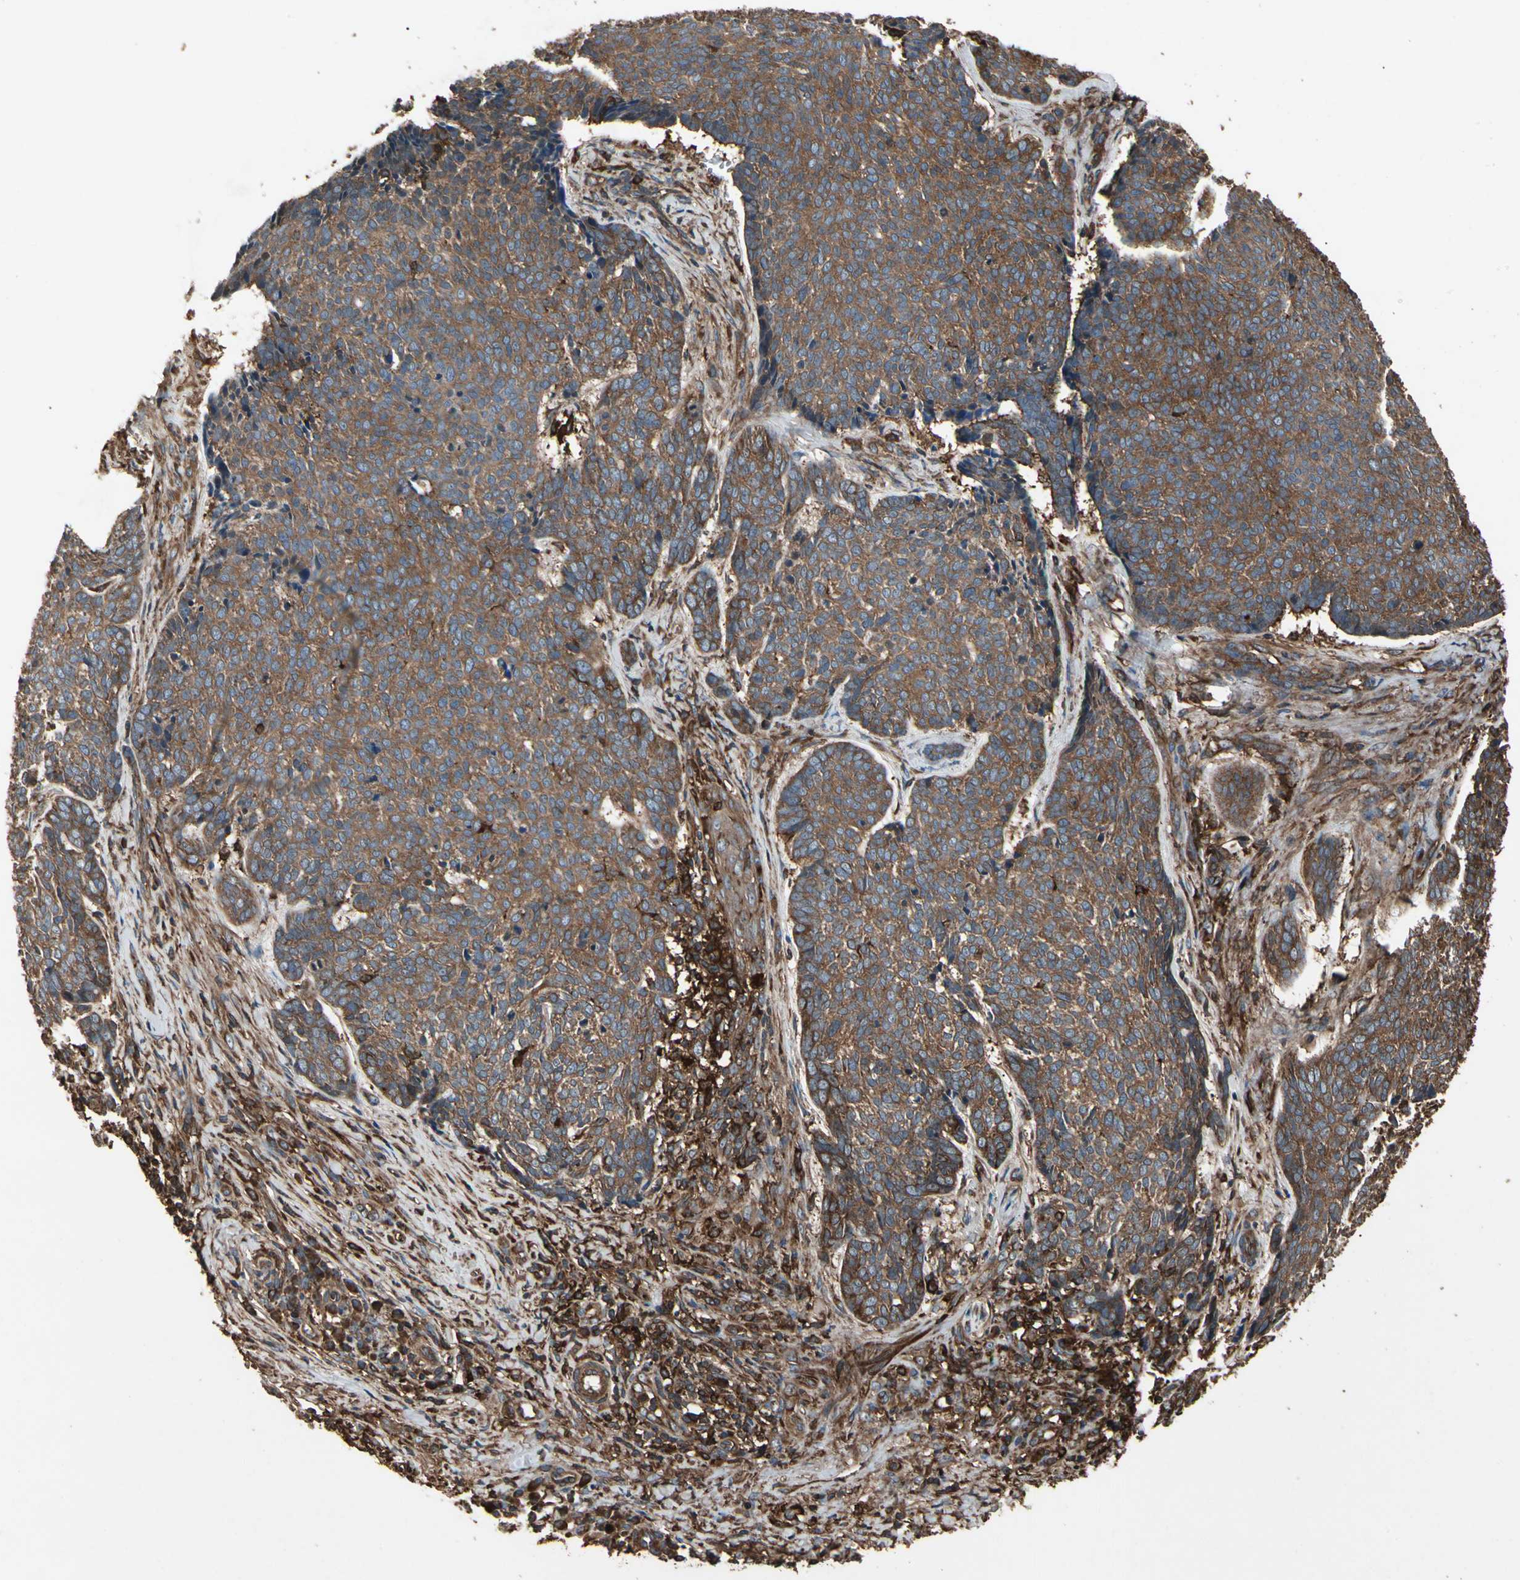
{"staining": {"intensity": "moderate", "quantity": ">75%", "location": "cytoplasmic/membranous"}, "tissue": "skin cancer", "cell_type": "Tumor cells", "image_type": "cancer", "snomed": [{"axis": "morphology", "description": "Basal cell carcinoma"}, {"axis": "topography", "description": "Skin"}], "caption": "DAB (3,3'-diaminobenzidine) immunohistochemical staining of human skin cancer exhibits moderate cytoplasmic/membranous protein staining in approximately >75% of tumor cells.", "gene": "AGBL2", "patient": {"sex": "male", "age": 84}}